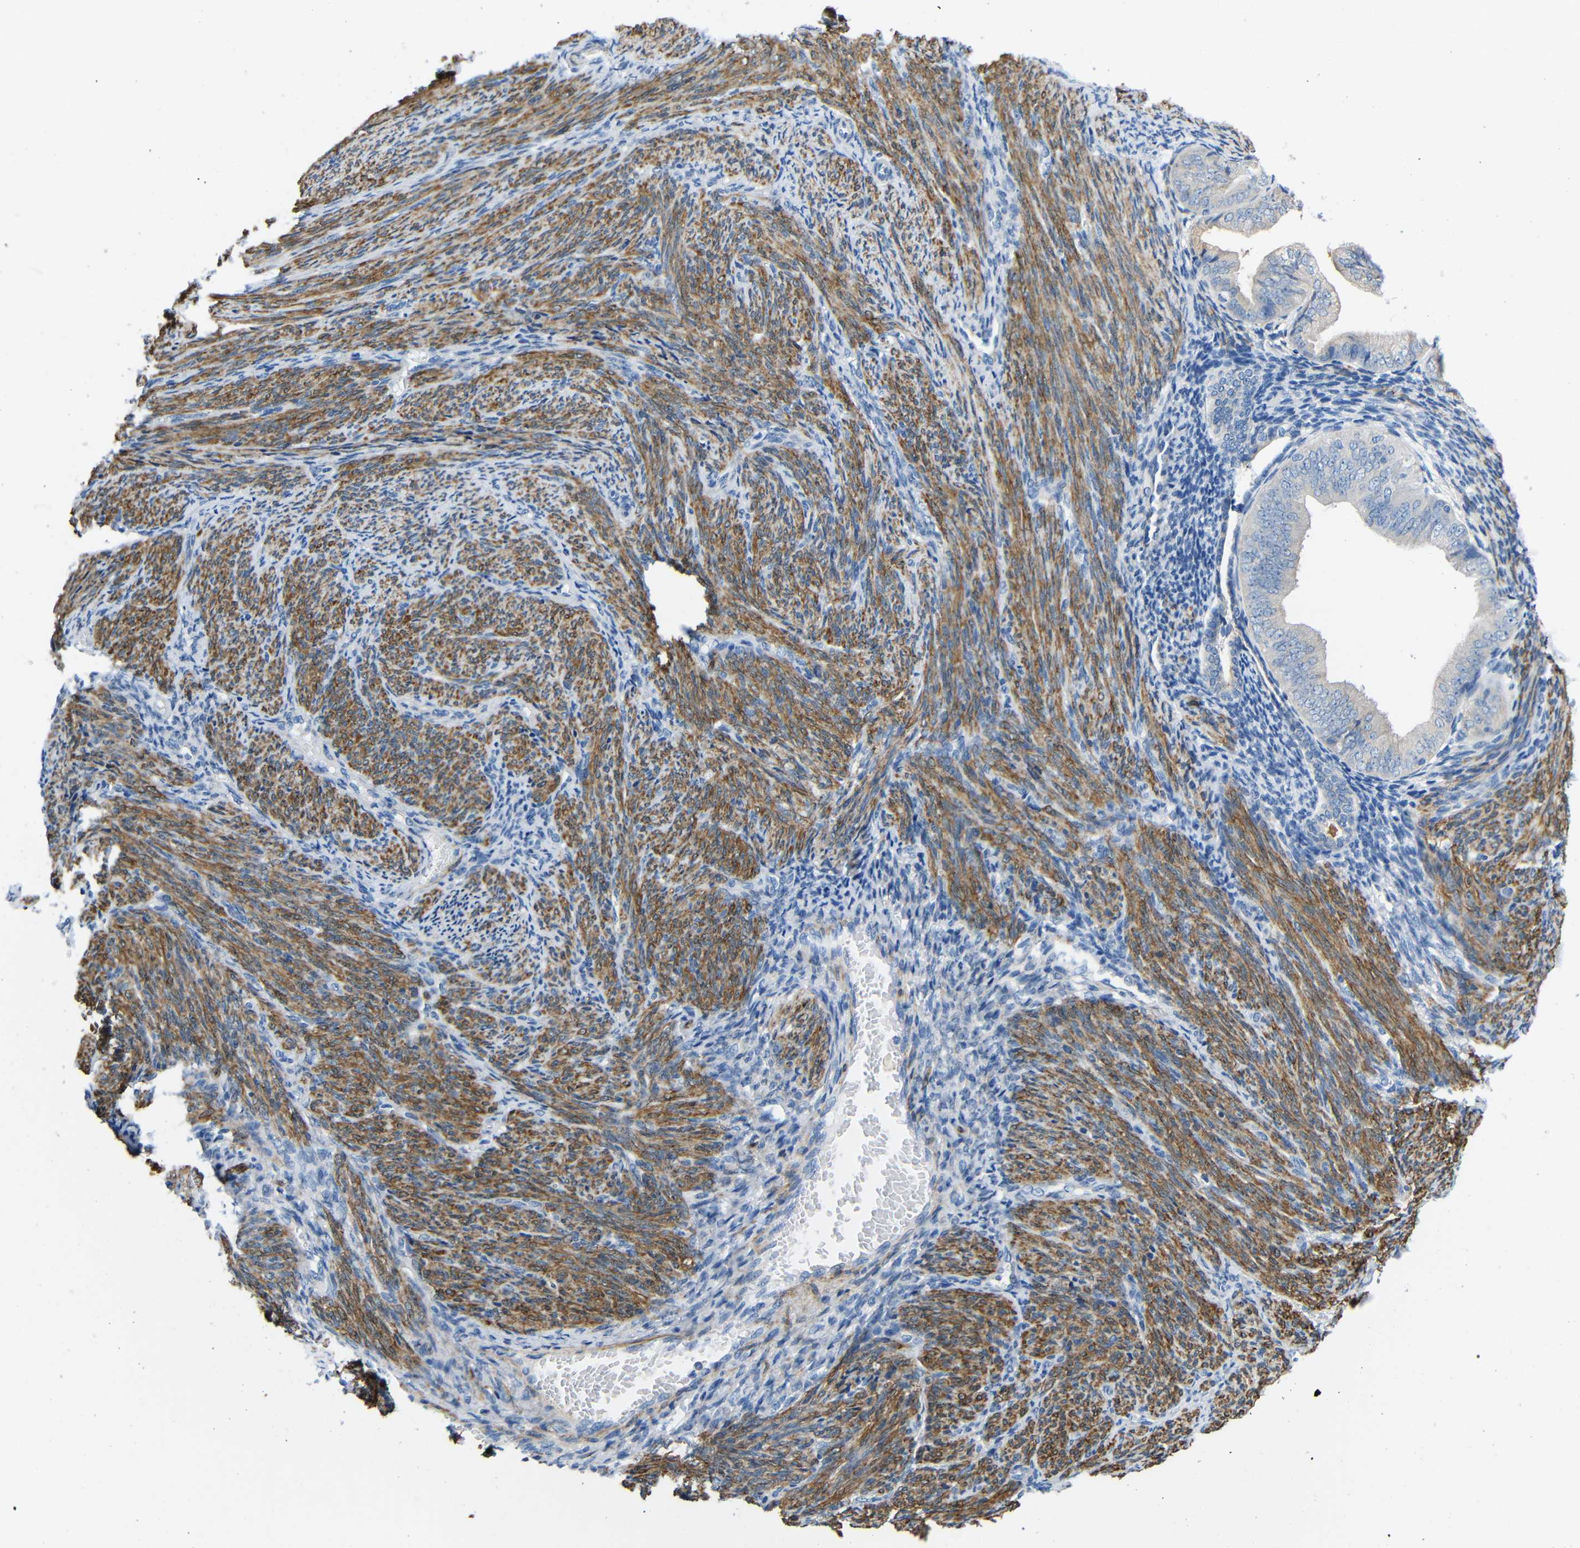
{"staining": {"intensity": "negative", "quantity": "none", "location": "none"}, "tissue": "endometrial cancer", "cell_type": "Tumor cells", "image_type": "cancer", "snomed": [{"axis": "morphology", "description": "Adenocarcinoma, NOS"}, {"axis": "topography", "description": "Endometrium"}], "caption": "This micrograph is of endometrial adenocarcinoma stained with immunohistochemistry (IHC) to label a protein in brown with the nuclei are counter-stained blue. There is no expression in tumor cells.", "gene": "NEGR1", "patient": {"sex": "female", "age": 63}}